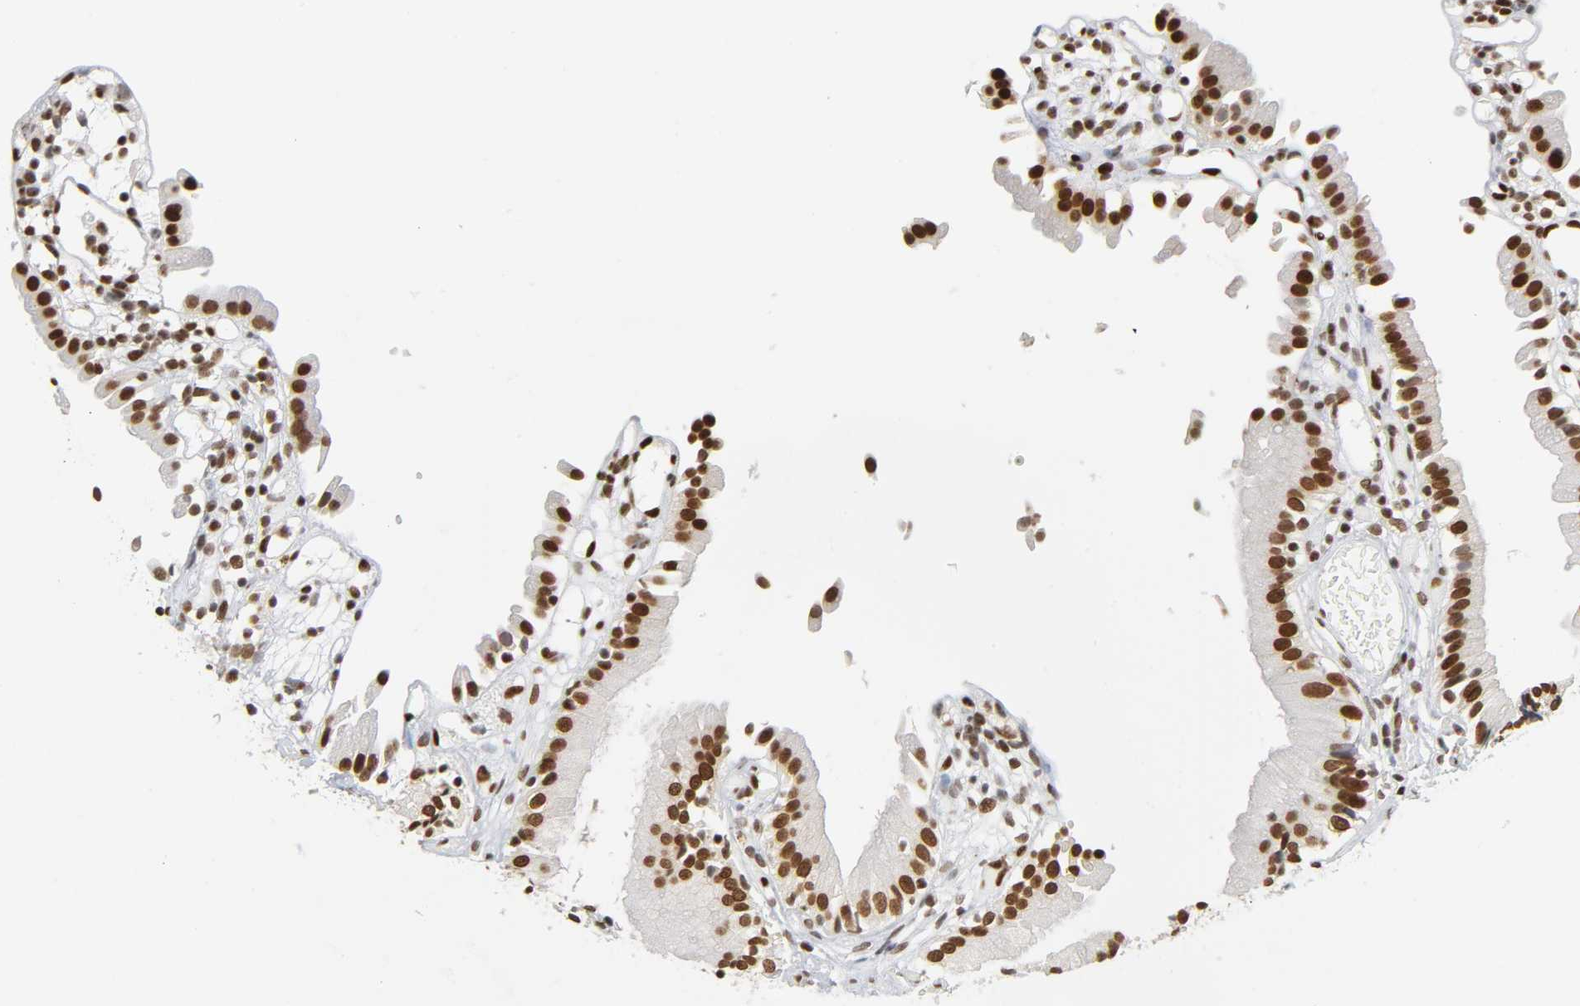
{"staining": {"intensity": "strong", "quantity": ">75%", "location": "nuclear"}, "tissue": "gallbladder", "cell_type": "Glandular cells", "image_type": "normal", "snomed": [{"axis": "morphology", "description": "Normal tissue, NOS"}, {"axis": "topography", "description": "Gallbladder"}], "caption": "Protein expression analysis of benign gallbladder reveals strong nuclear positivity in approximately >75% of glandular cells.", "gene": "SUMO1", "patient": {"sex": "male", "age": 65}}